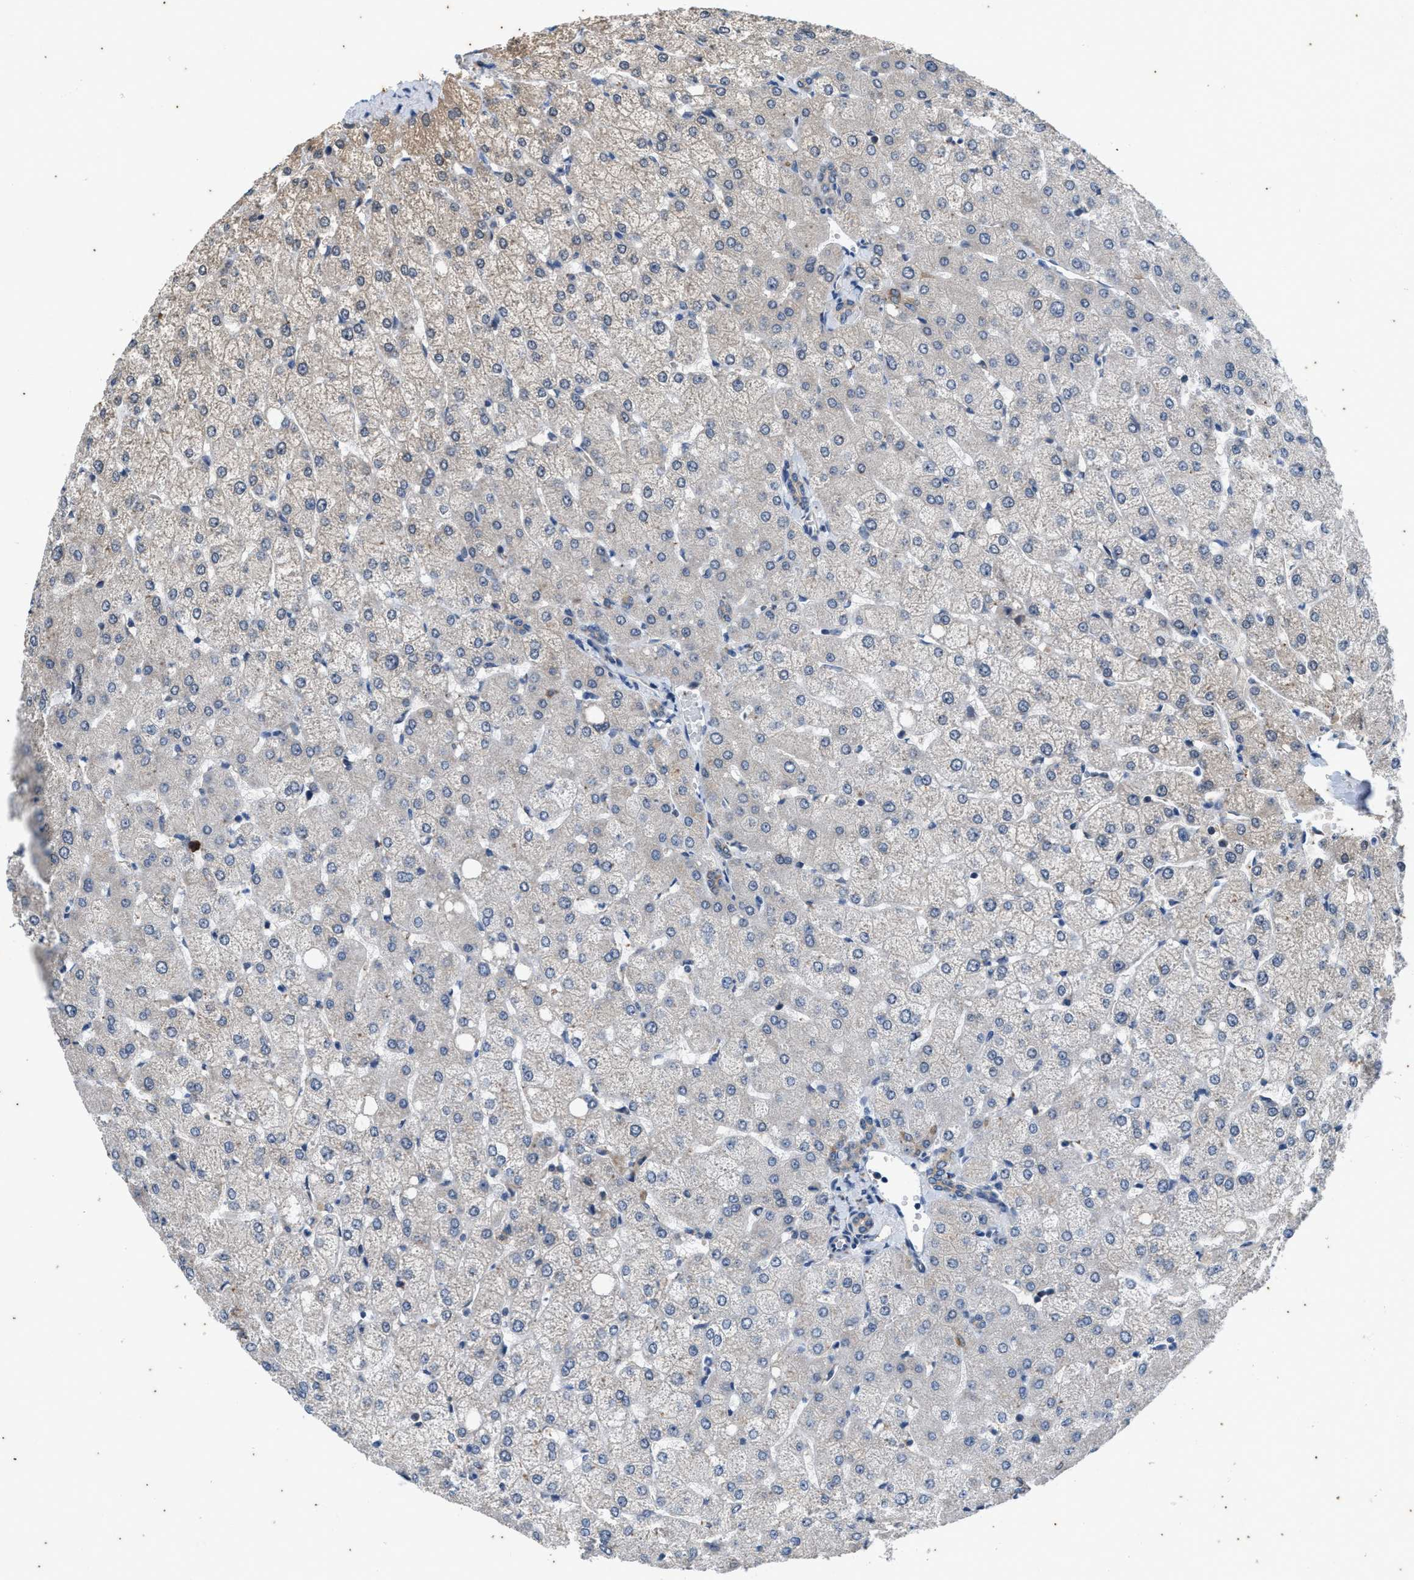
{"staining": {"intensity": "weak", "quantity": "<25%", "location": "cytoplasmic/membranous"}, "tissue": "liver", "cell_type": "Cholangiocytes", "image_type": "normal", "snomed": [{"axis": "morphology", "description": "Normal tissue, NOS"}, {"axis": "topography", "description": "Liver"}], "caption": "A high-resolution micrograph shows immunohistochemistry (IHC) staining of normal liver, which reveals no significant staining in cholangiocytes. The staining was performed using DAB to visualize the protein expression in brown, while the nuclei were stained in blue with hematoxylin (Magnification: 20x).", "gene": "COX19", "patient": {"sex": "female", "age": 54}}